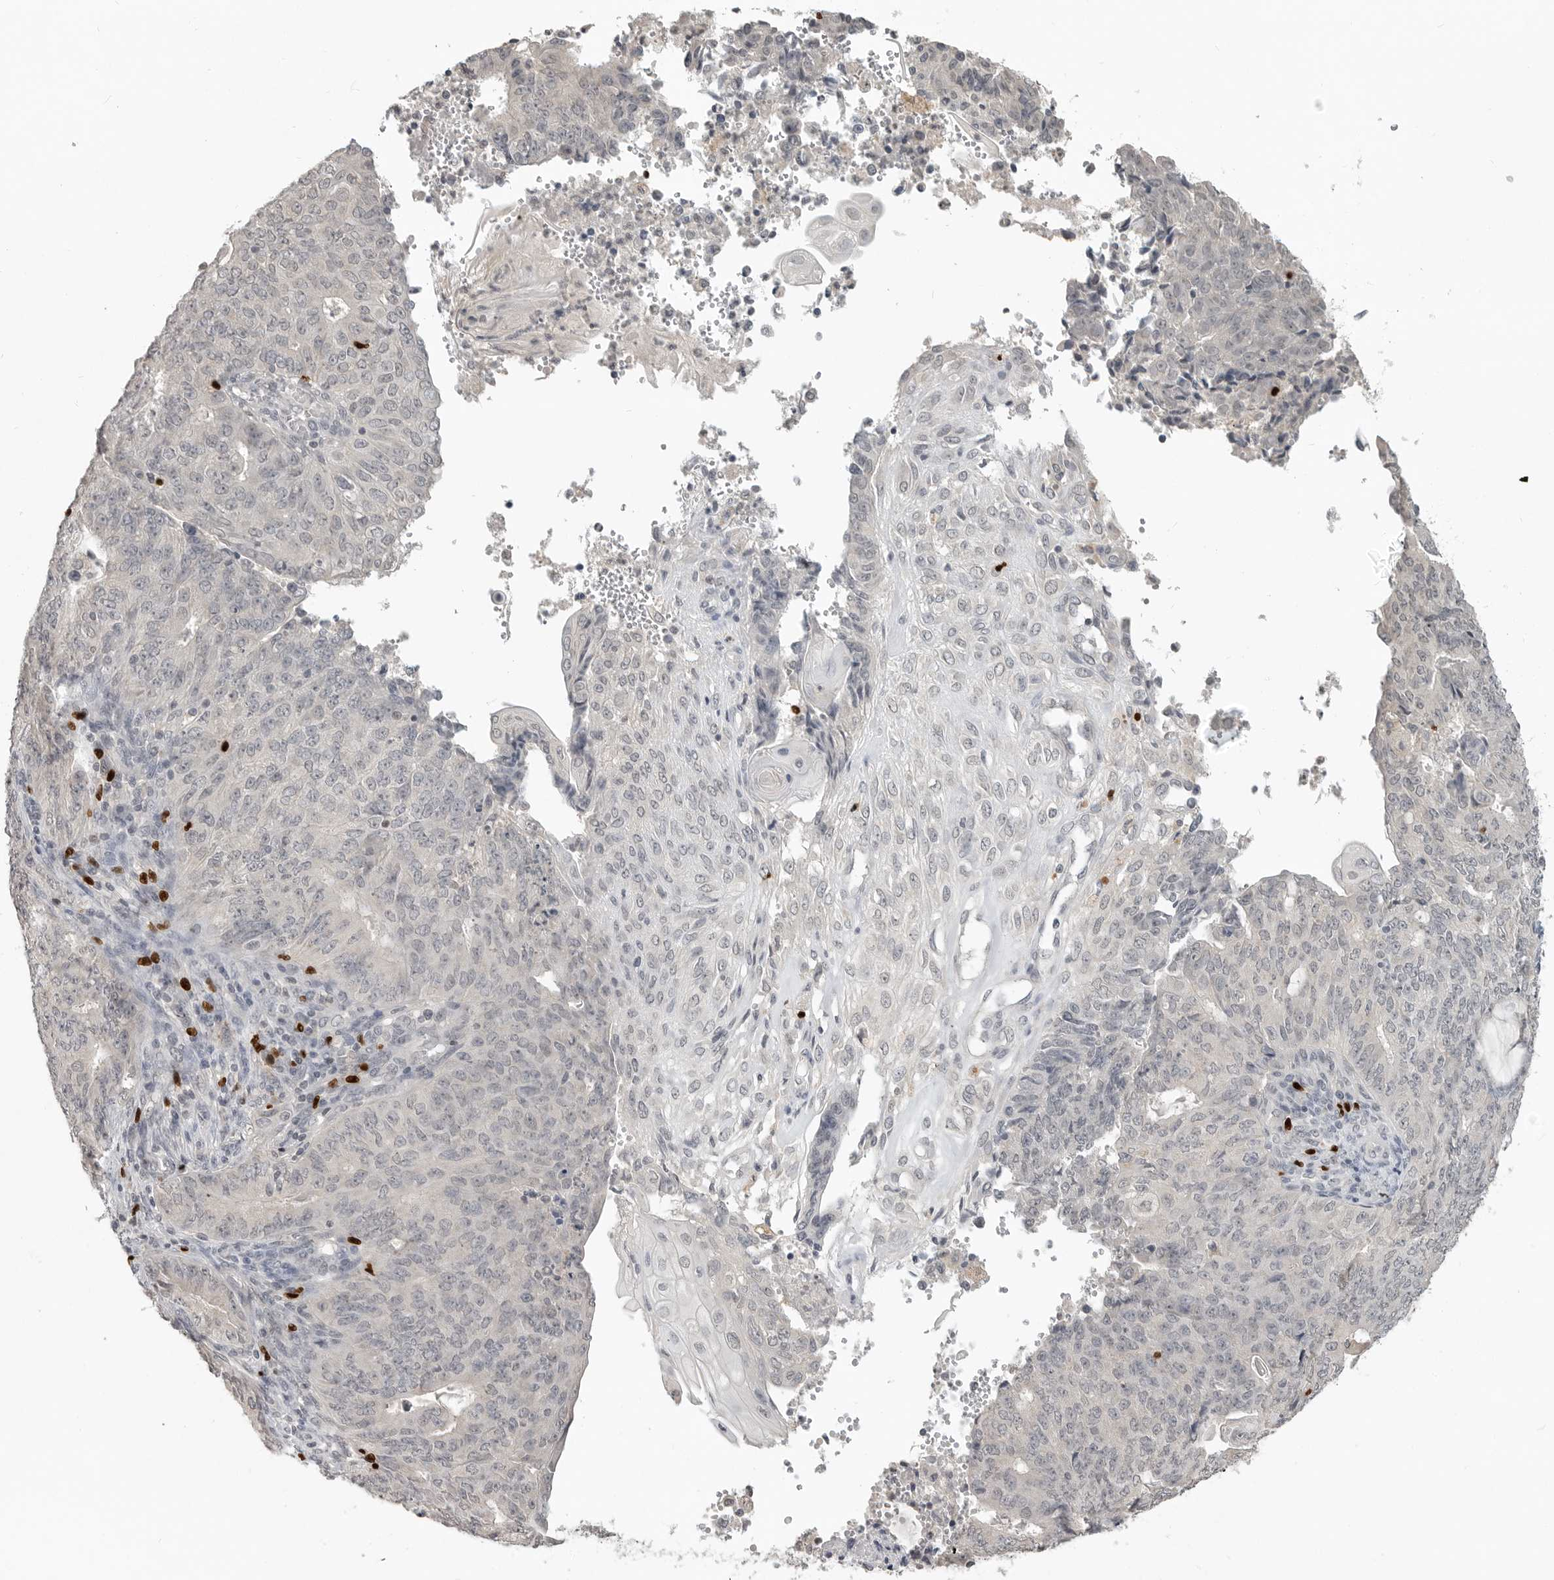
{"staining": {"intensity": "negative", "quantity": "none", "location": "none"}, "tissue": "endometrial cancer", "cell_type": "Tumor cells", "image_type": "cancer", "snomed": [{"axis": "morphology", "description": "Adenocarcinoma, NOS"}, {"axis": "topography", "description": "Endometrium"}], "caption": "This is a photomicrograph of IHC staining of adenocarcinoma (endometrial), which shows no positivity in tumor cells.", "gene": "FOXP3", "patient": {"sex": "female", "age": 32}}